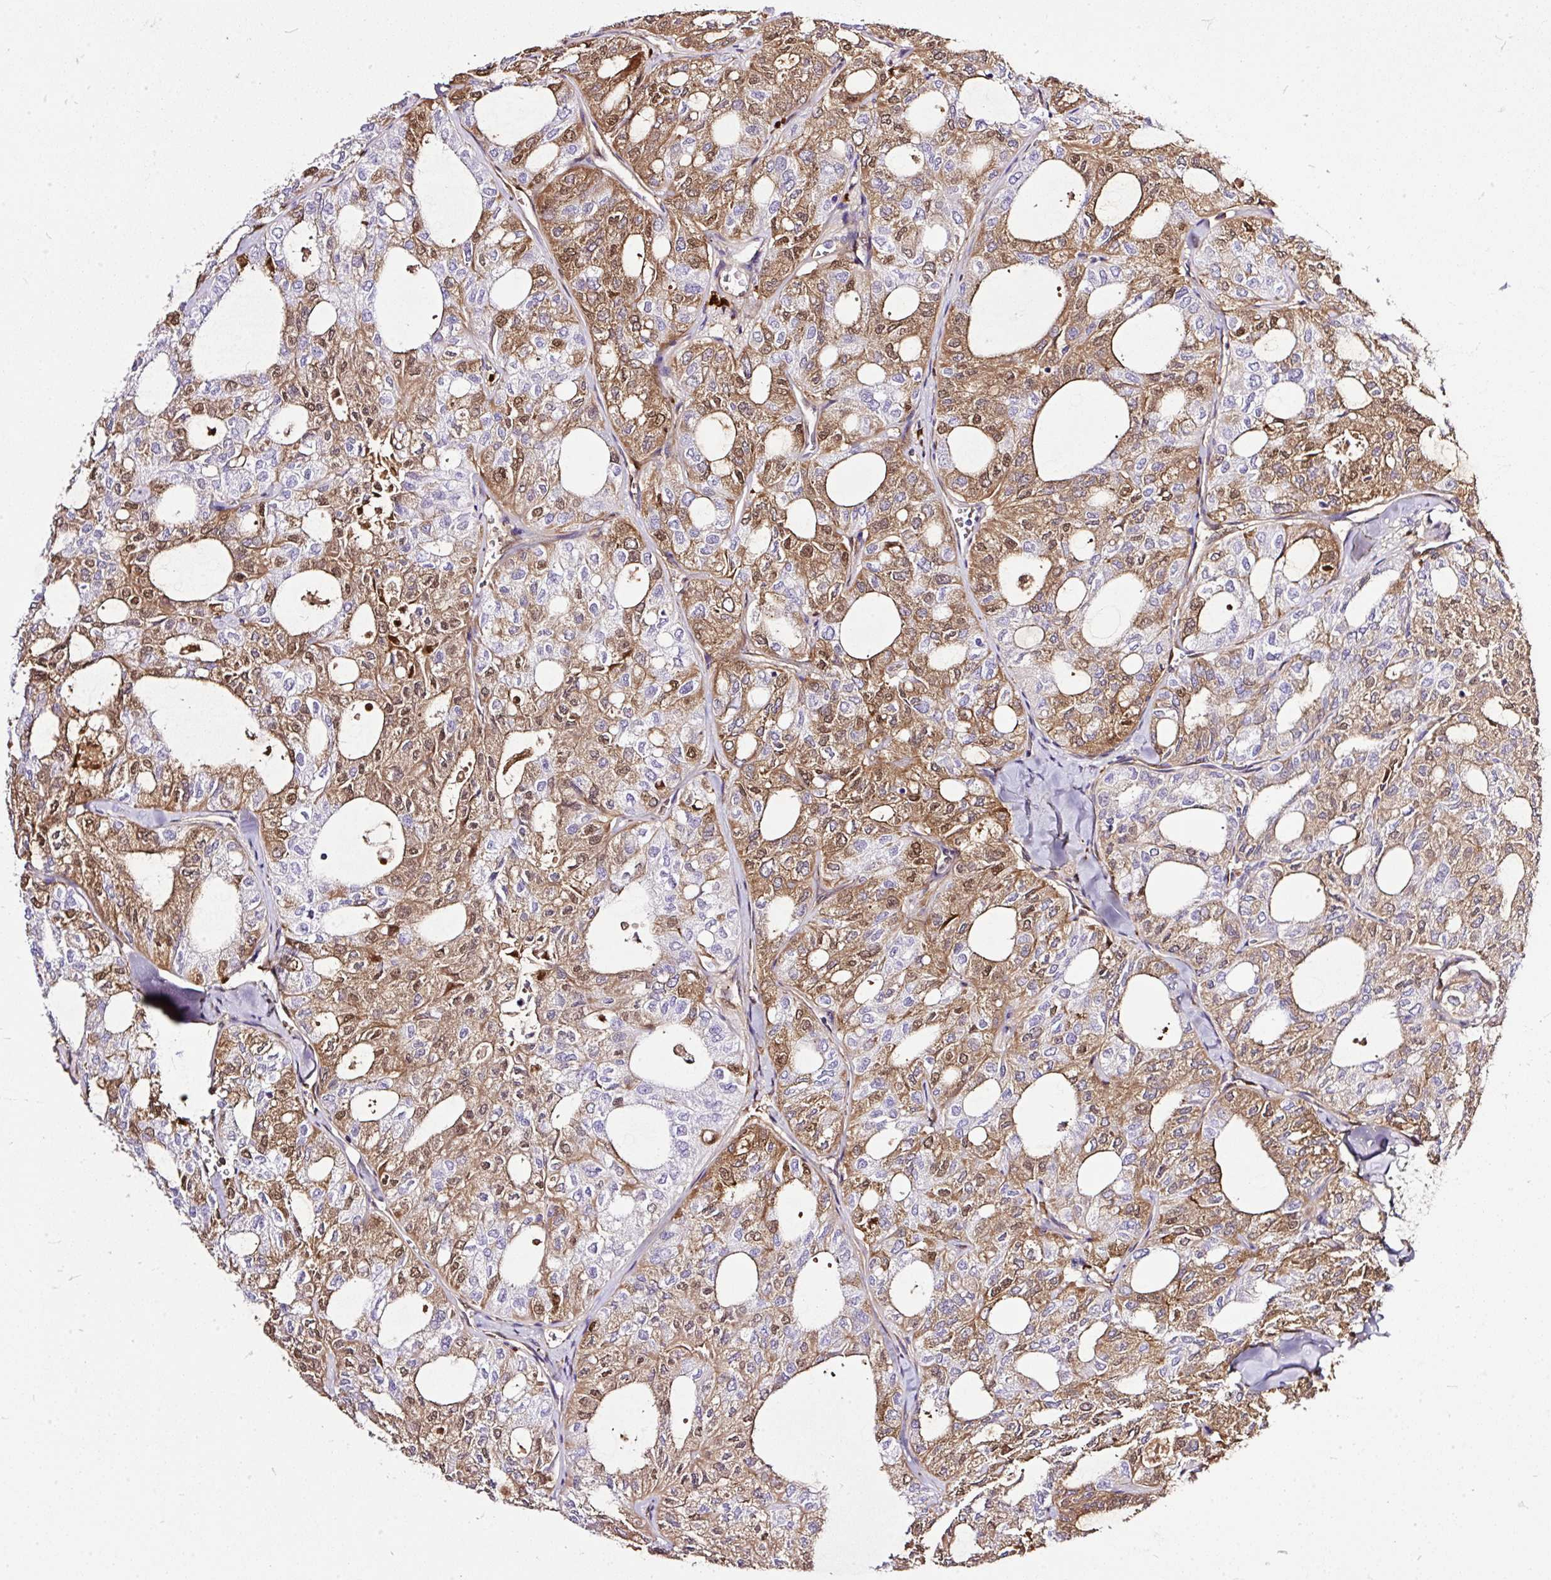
{"staining": {"intensity": "moderate", "quantity": "25%-75%", "location": "cytoplasmic/membranous,nuclear"}, "tissue": "thyroid cancer", "cell_type": "Tumor cells", "image_type": "cancer", "snomed": [{"axis": "morphology", "description": "Follicular adenoma carcinoma, NOS"}, {"axis": "topography", "description": "Thyroid gland"}], "caption": "About 25%-75% of tumor cells in human thyroid cancer (follicular adenoma carcinoma) show moderate cytoplasmic/membranous and nuclear protein positivity as visualized by brown immunohistochemical staining.", "gene": "CLEC3B", "patient": {"sex": "male", "age": 75}}